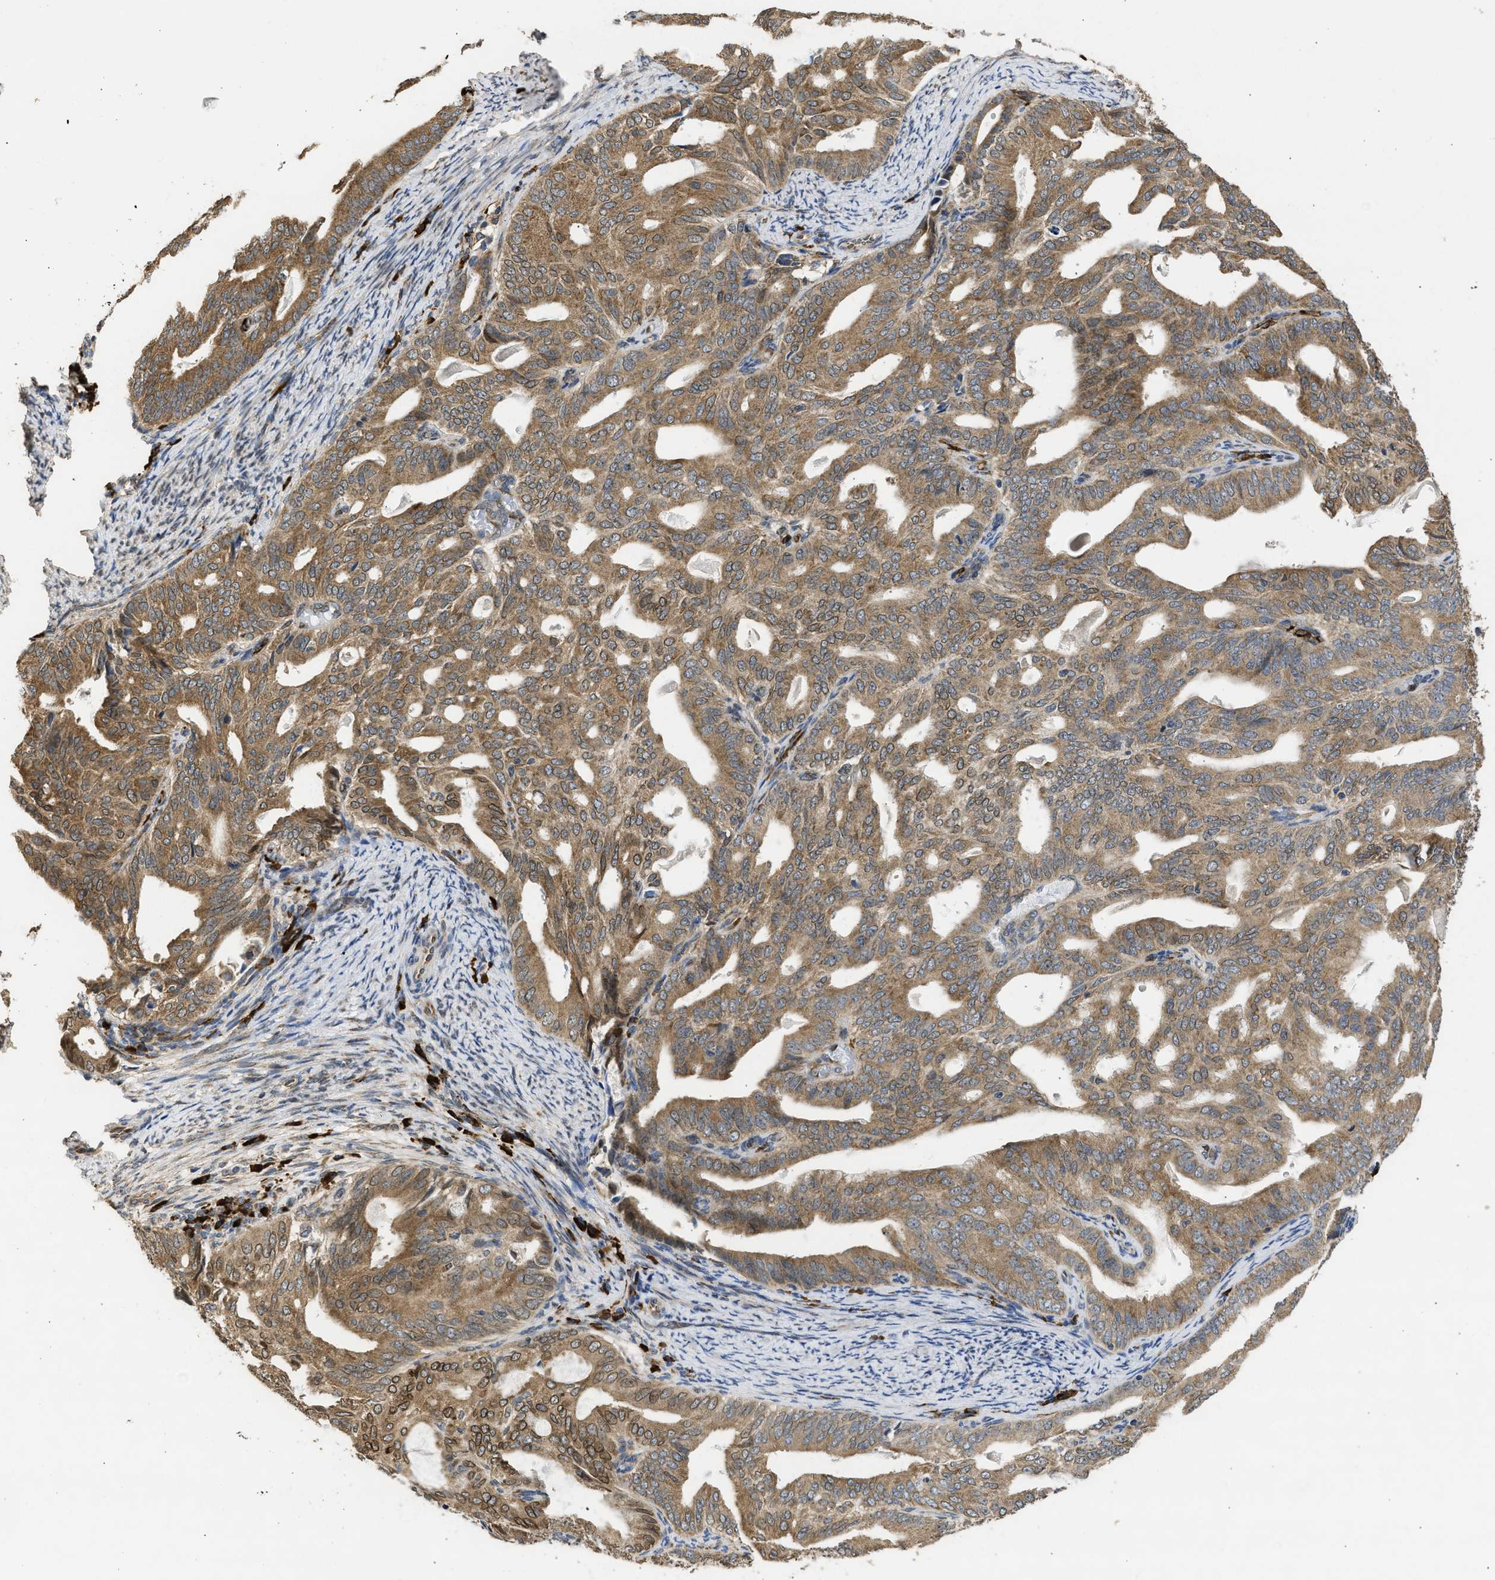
{"staining": {"intensity": "moderate", "quantity": ">75%", "location": "cytoplasmic/membranous"}, "tissue": "endometrial cancer", "cell_type": "Tumor cells", "image_type": "cancer", "snomed": [{"axis": "morphology", "description": "Adenocarcinoma, NOS"}, {"axis": "topography", "description": "Endometrium"}], "caption": "Moderate cytoplasmic/membranous positivity is appreciated in about >75% of tumor cells in endometrial cancer (adenocarcinoma).", "gene": "DNAJC1", "patient": {"sex": "female", "age": 58}}